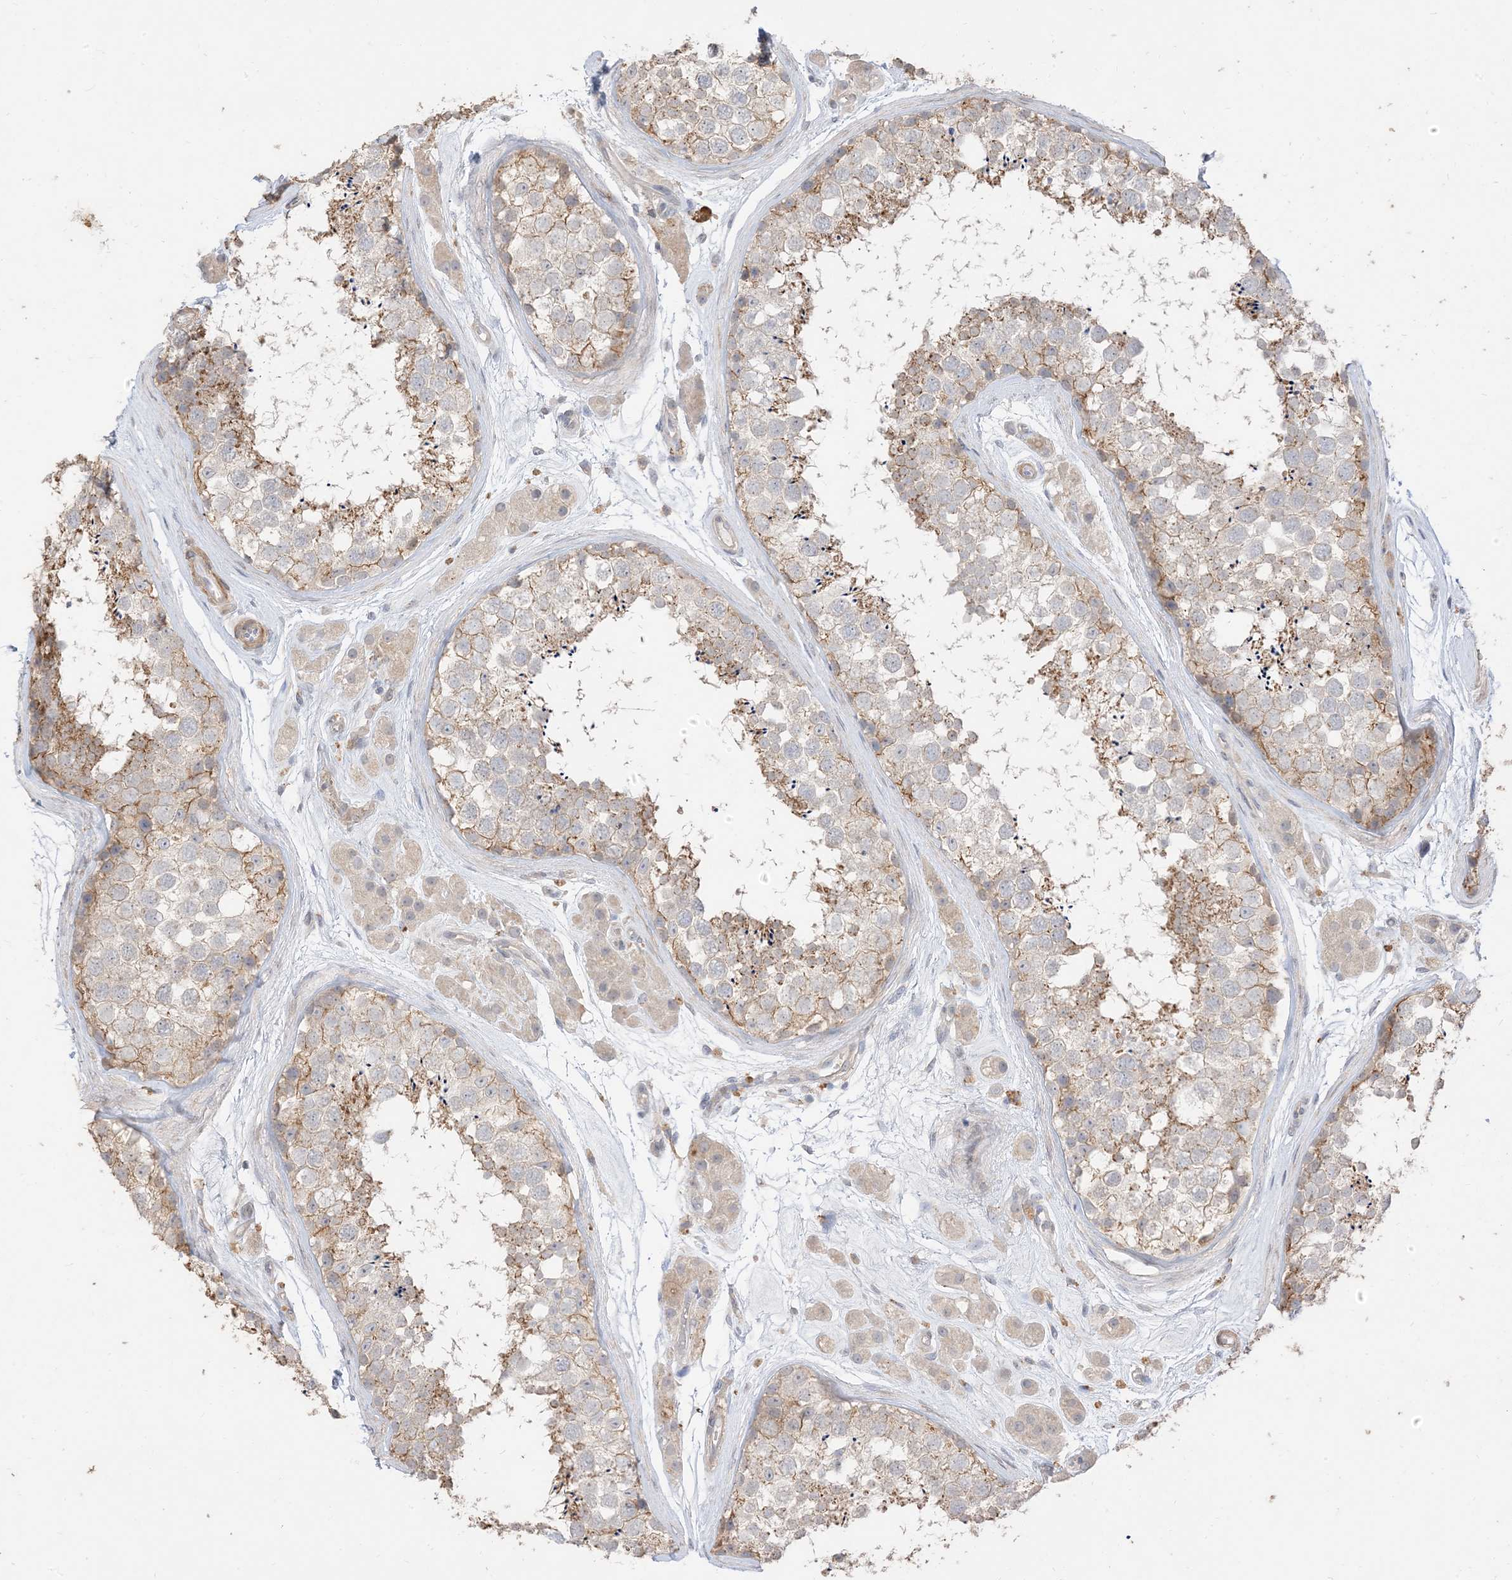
{"staining": {"intensity": "moderate", "quantity": "<25%", "location": "cytoplasmic/membranous"}, "tissue": "testis", "cell_type": "Cells in seminiferous ducts", "image_type": "normal", "snomed": [{"axis": "morphology", "description": "Normal tissue, NOS"}, {"axis": "topography", "description": "Testis"}], "caption": "IHC of unremarkable testis shows low levels of moderate cytoplasmic/membranous positivity in about <25% of cells in seminiferous ducts. Nuclei are stained in blue.", "gene": "RNF175", "patient": {"sex": "male", "age": 56}}